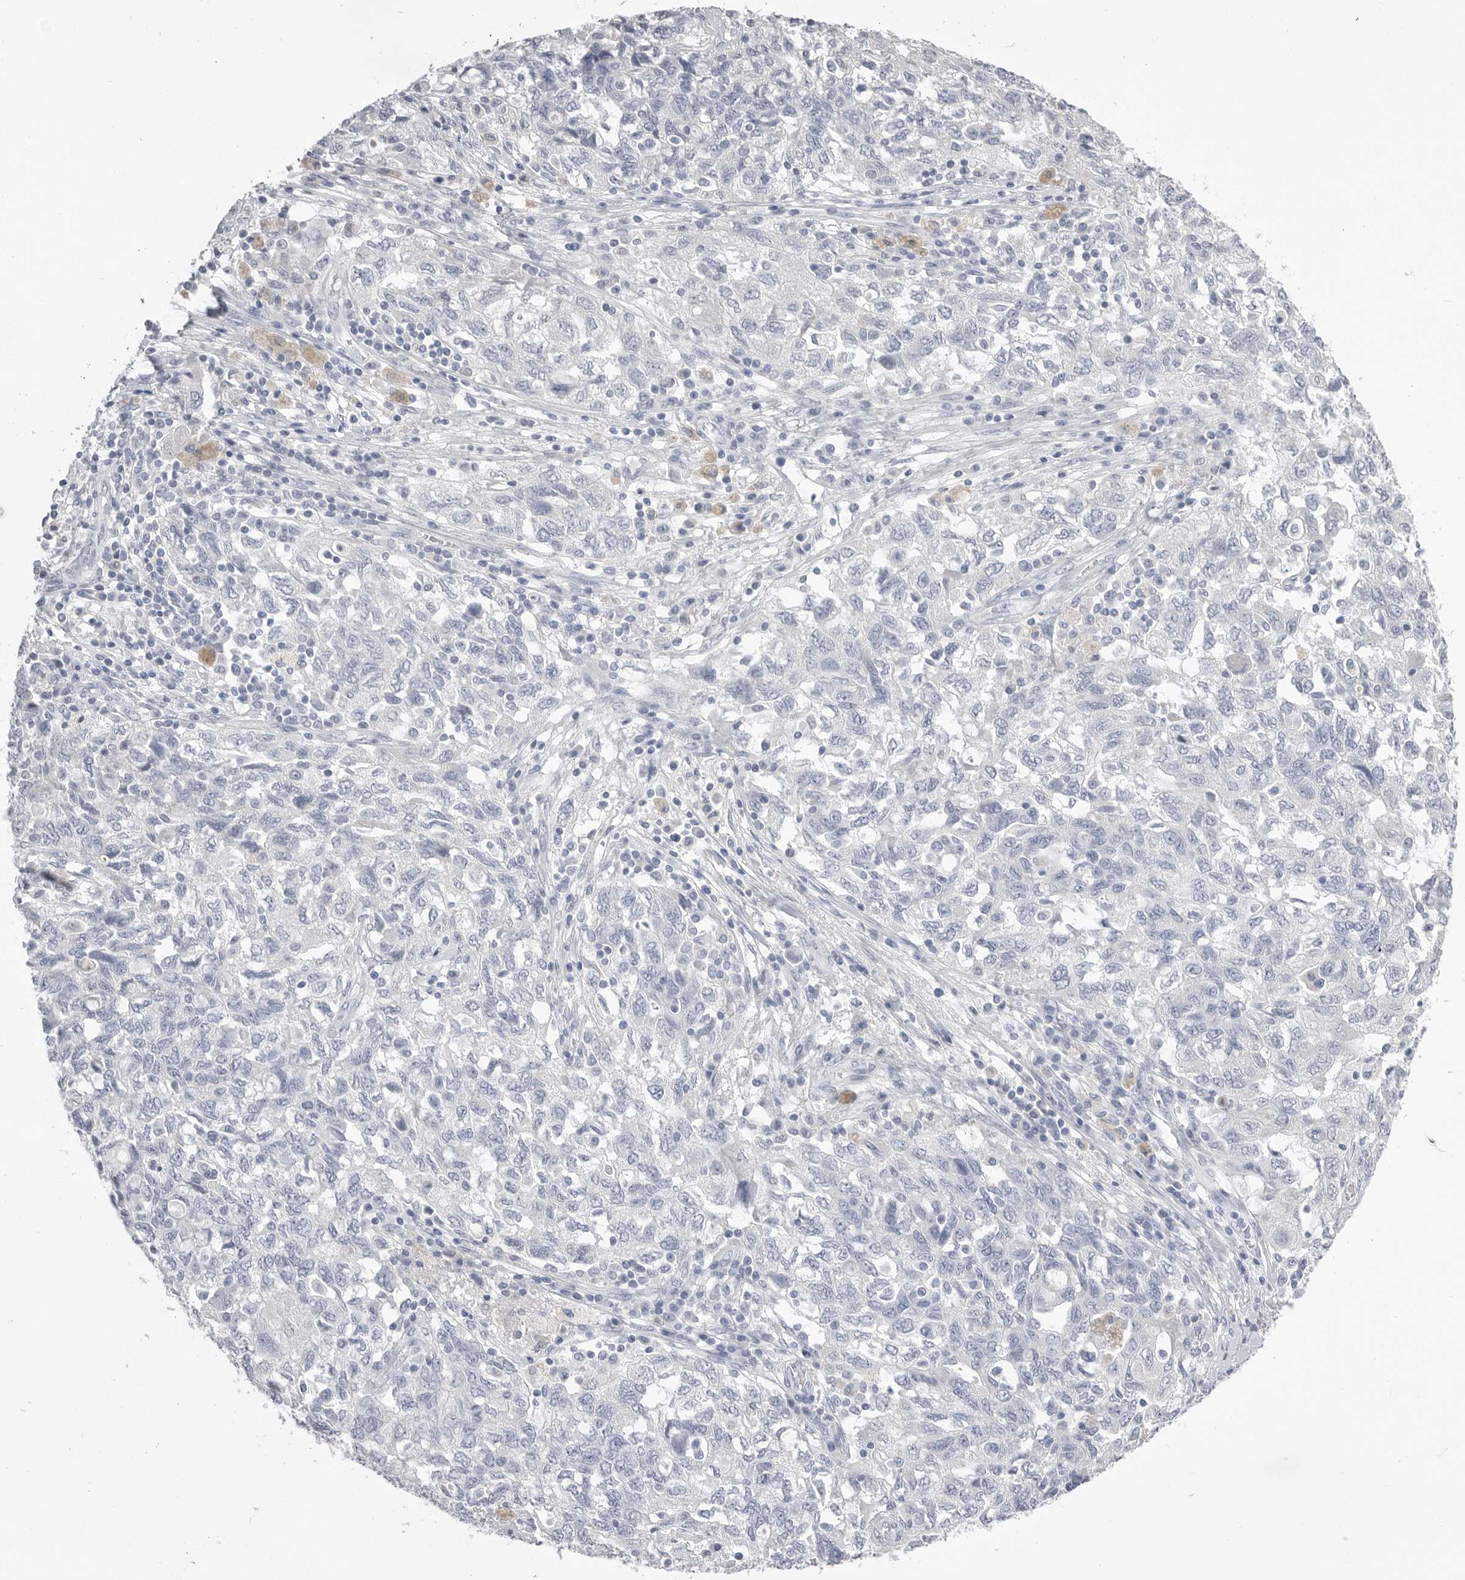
{"staining": {"intensity": "negative", "quantity": "none", "location": "none"}, "tissue": "ovarian cancer", "cell_type": "Tumor cells", "image_type": "cancer", "snomed": [{"axis": "morphology", "description": "Carcinoma, NOS"}, {"axis": "morphology", "description": "Cystadenocarcinoma, serous, NOS"}, {"axis": "topography", "description": "Ovary"}], "caption": "Ovarian cancer (carcinoma) stained for a protein using immunohistochemistry shows no expression tumor cells.", "gene": "CPB1", "patient": {"sex": "female", "age": 69}}